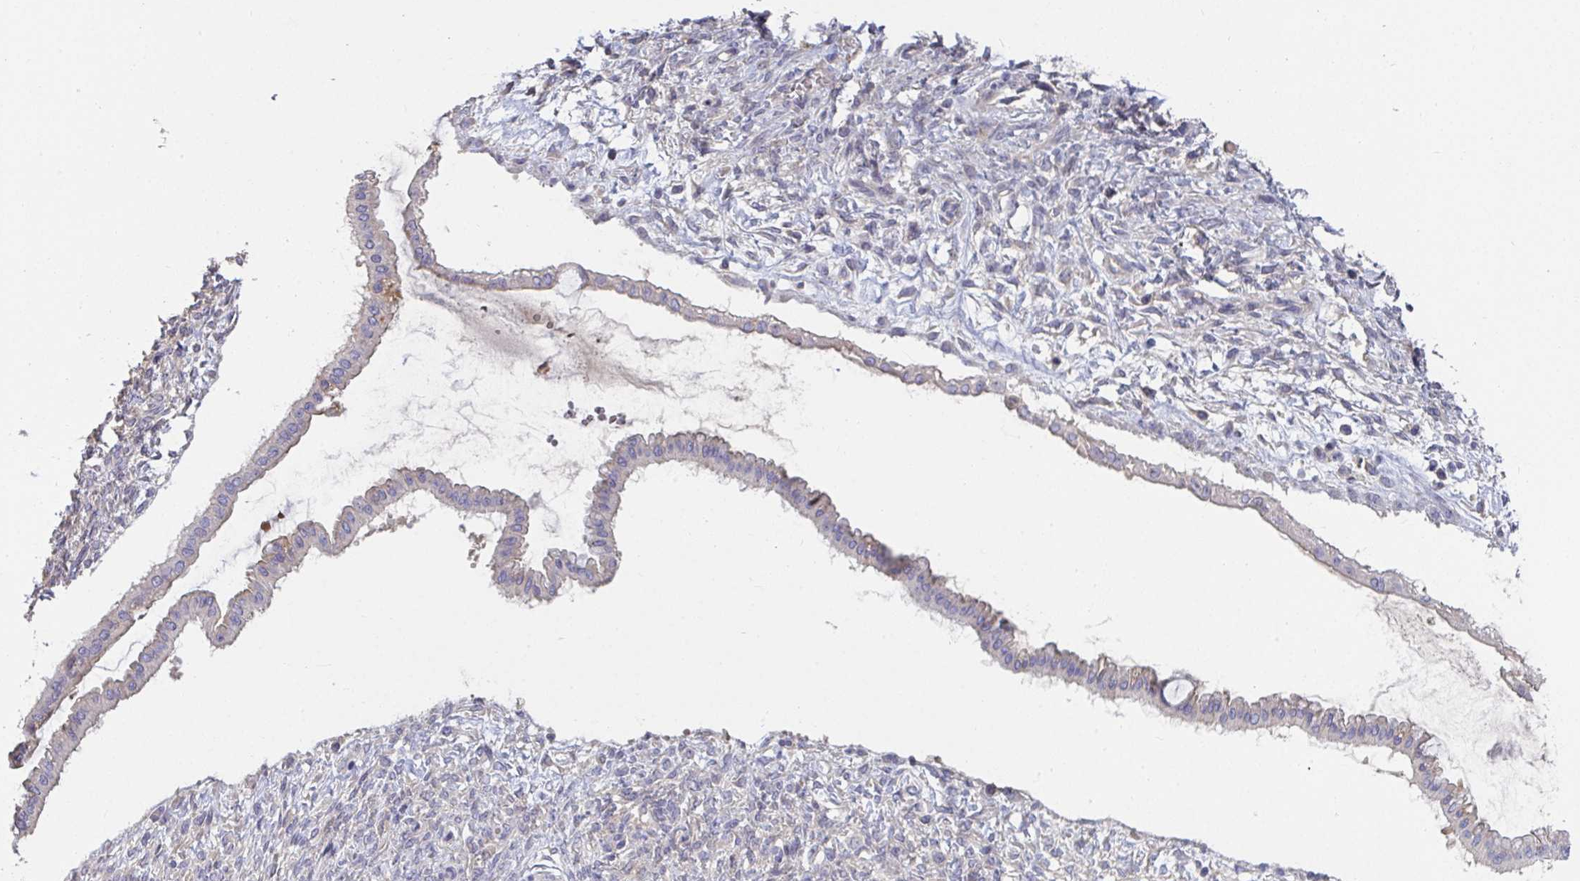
{"staining": {"intensity": "weak", "quantity": "<25%", "location": "cytoplasmic/membranous"}, "tissue": "ovarian cancer", "cell_type": "Tumor cells", "image_type": "cancer", "snomed": [{"axis": "morphology", "description": "Cystadenocarcinoma, mucinous, NOS"}, {"axis": "topography", "description": "Ovary"}], "caption": "An image of ovarian mucinous cystadenocarcinoma stained for a protein reveals no brown staining in tumor cells. (Brightfield microscopy of DAB (3,3'-diaminobenzidine) immunohistochemistry (IHC) at high magnification).", "gene": "ANO5", "patient": {"sex": "female", "age": 73}}